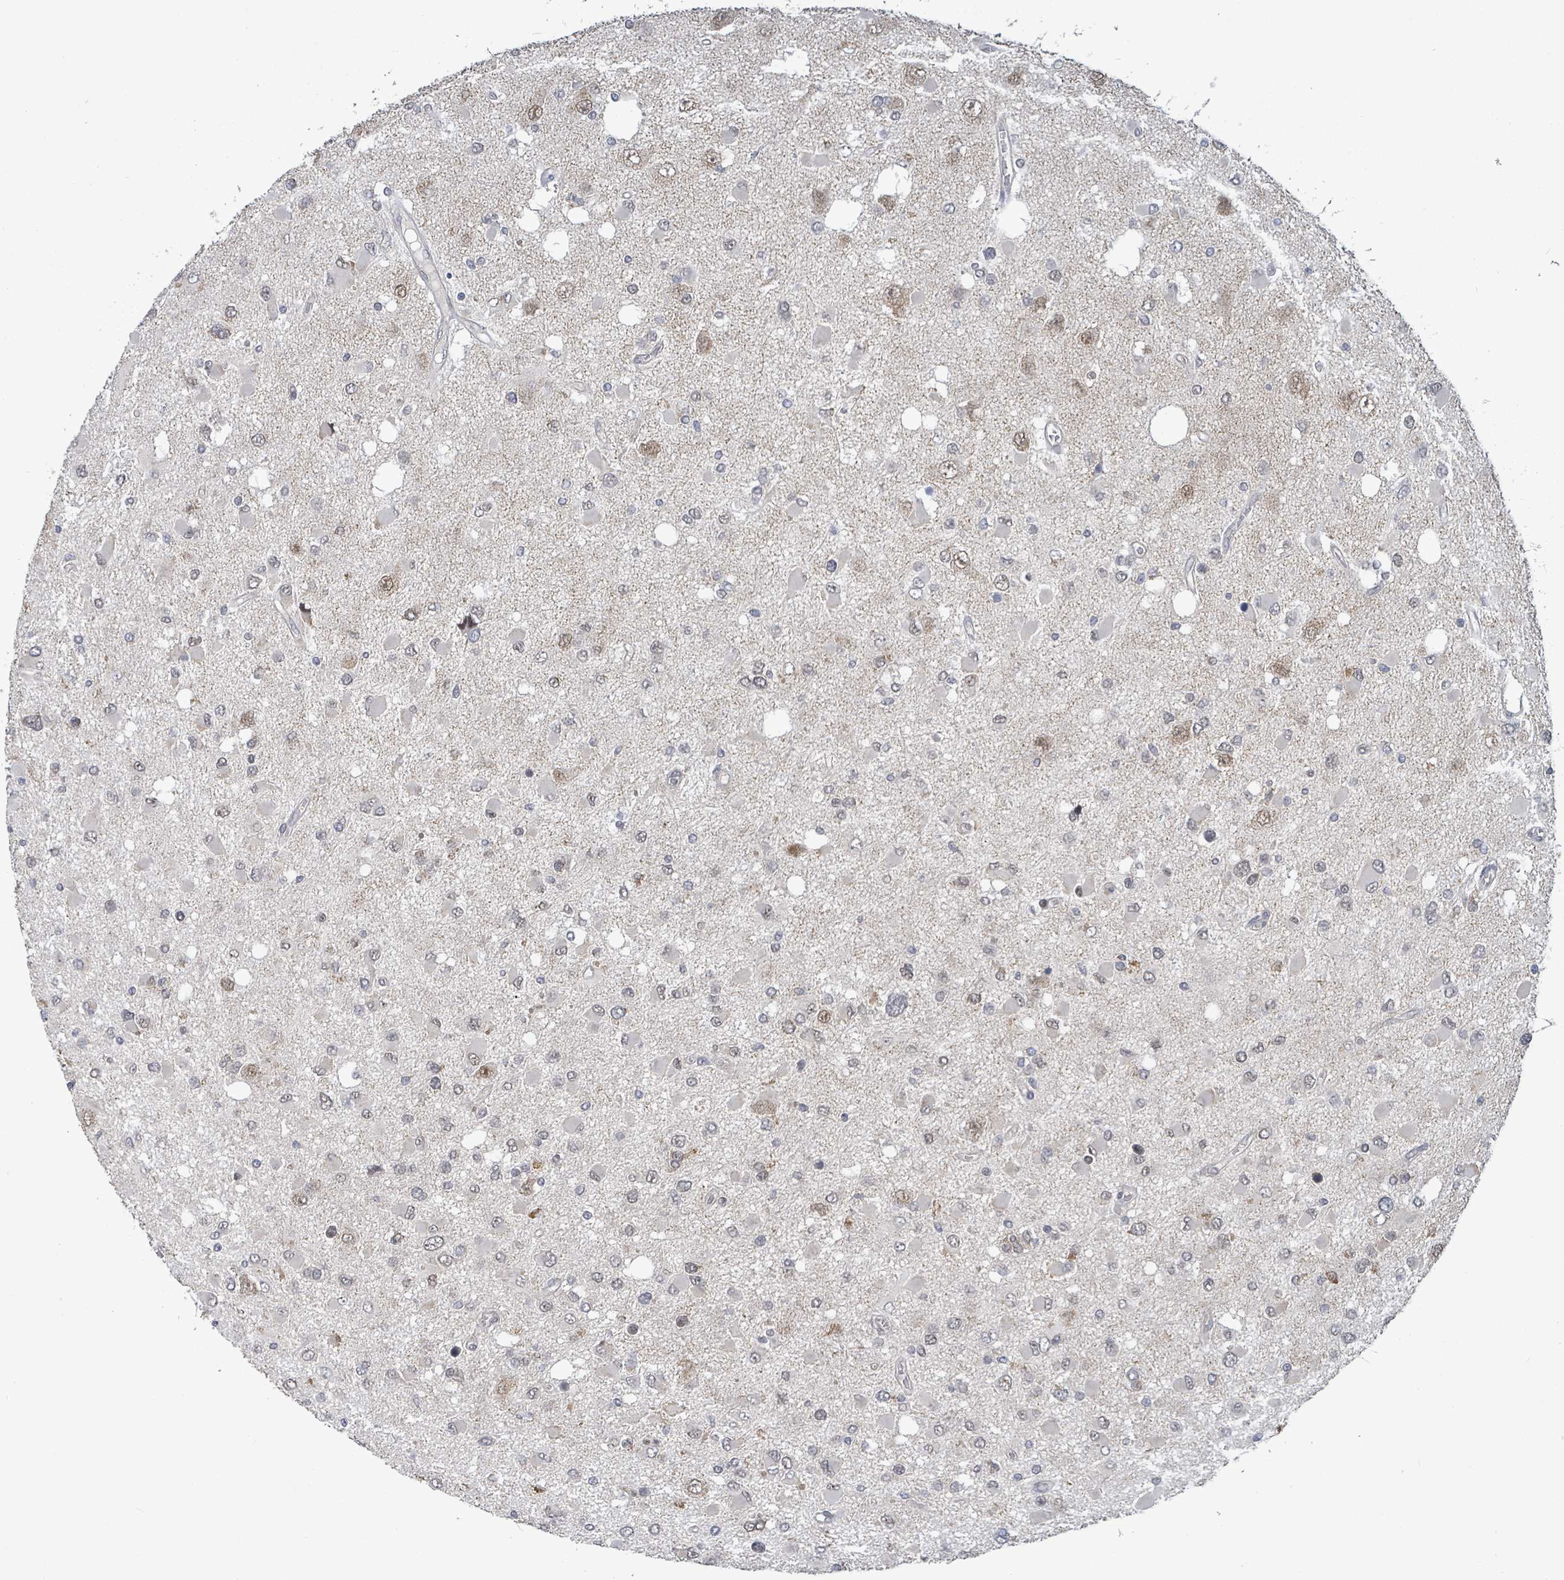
{"staining": {"intensity": "moderate", "quantity": "<25%", "location": "cytoplasmic/membranous,nuclear"}, "tissue": "glioma", "cell_type": "Tumor cells", "image_type": "cancer", "snomed": [{"axis": "morphology", "description": "Glioma, malignant, High grade"}, {"axis": "topography", "description": "Brain"}], "caption": "This photomicrograph reveals malignant high-grade glioma stained with IHC to label a protein in brown. The cytoplasmic/membranous and nuclear of tumor cells show moderate positivity for the protein. Nuclei are counter-stained blue.", "gene": "COQ6", "patient": {"sex": "male", "age": 53}}